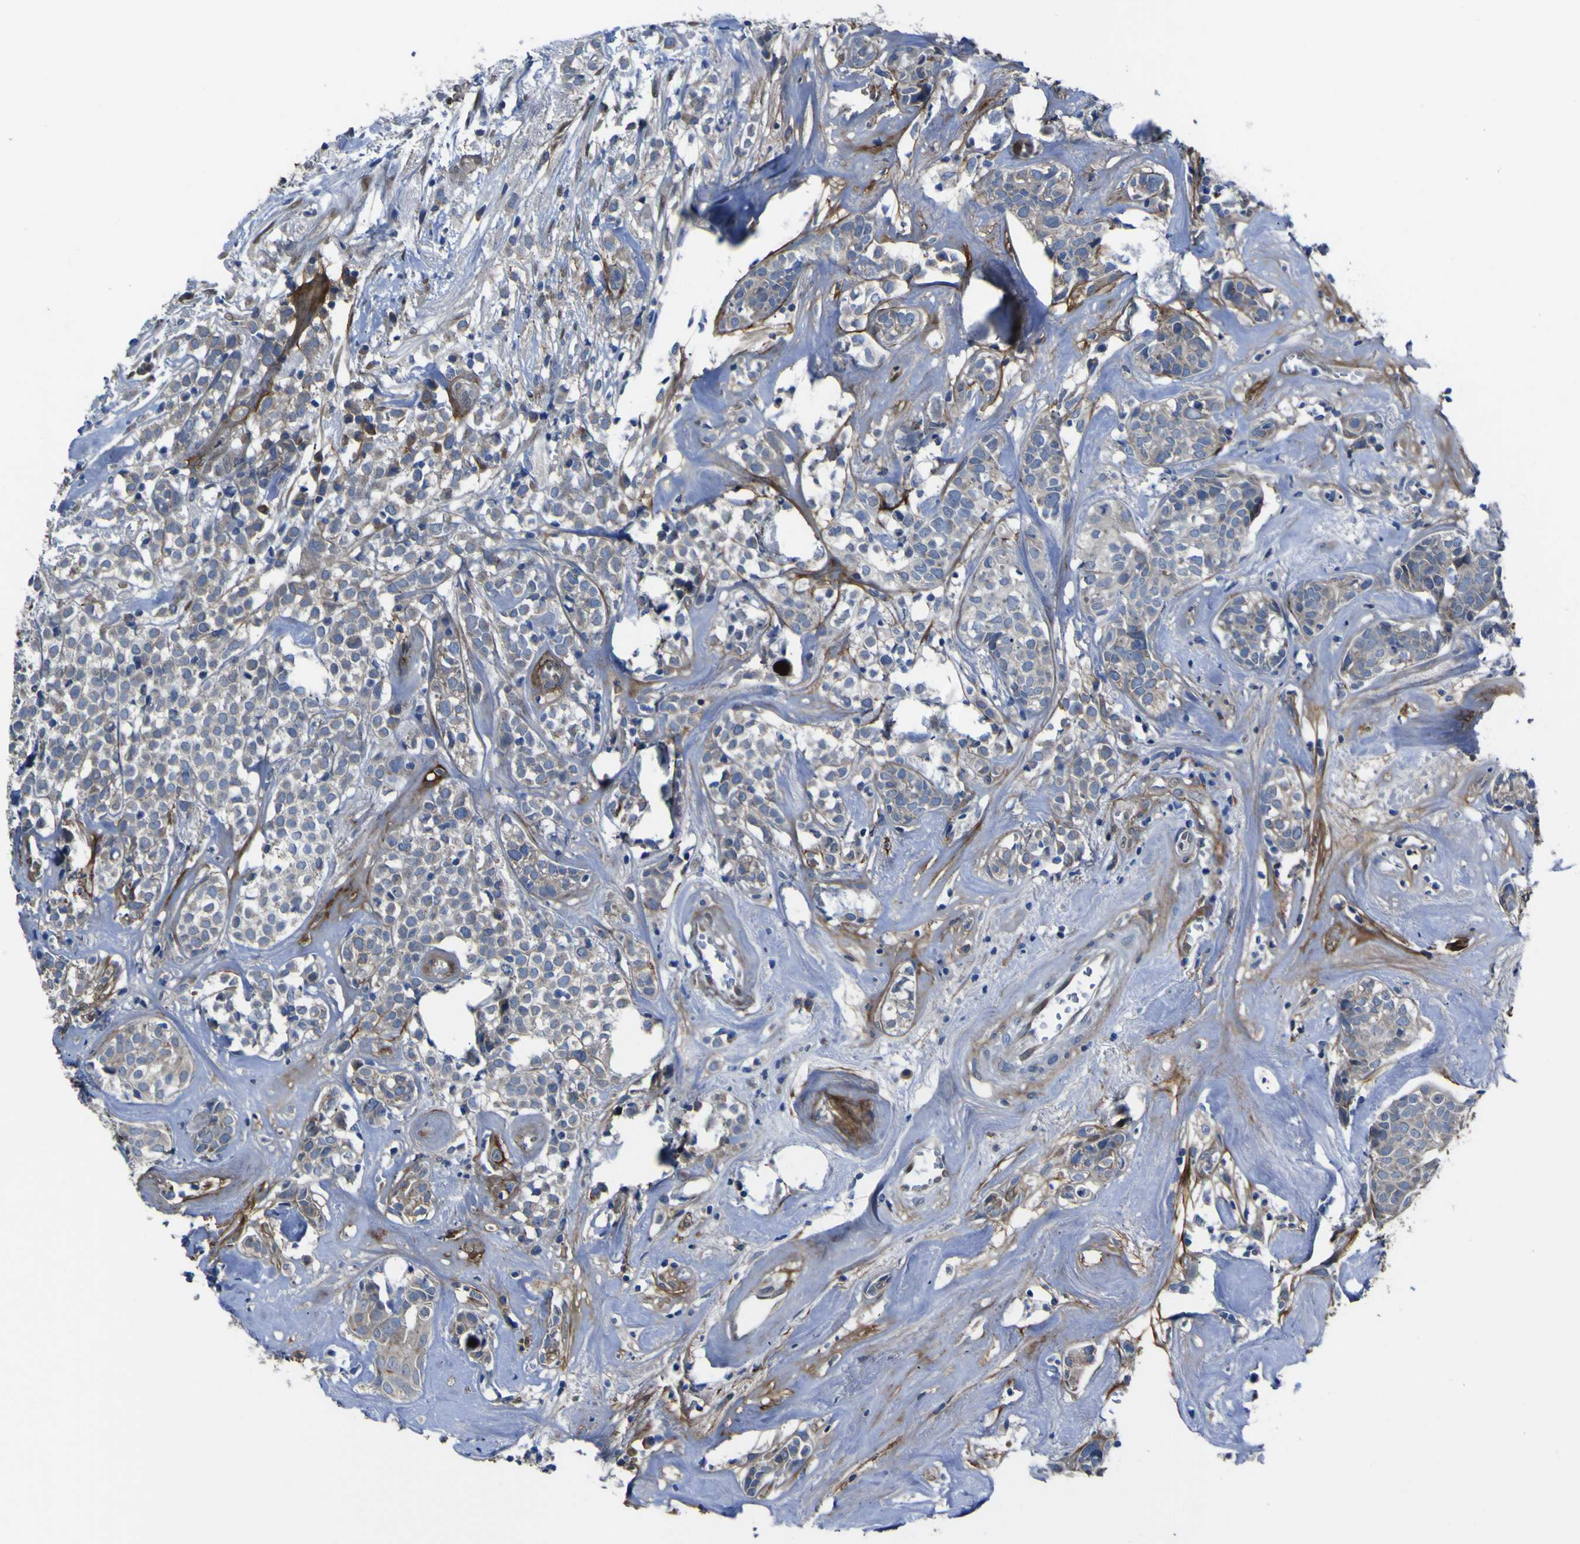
{"staining": {"intensity": "negative", "quantity": "none", "location": "none"}, "tissue": "head and neck cancer", "cell_type": "Tumor cells", "image_type": "cancer", "snomed": [{"axis": "morphology", "description": "Adenocarcinoma, NOS"}, {"axis": "topography", "description": "Salivary gland"}, {"axis": "topography", "description": "Head-Neck"}], "caption": "This micrograph is of head and neck adenocarcinoma stained with immunohistochemistry to label a protein in brown with the nuclei are counter-stained blue. There is no expression in tumor cells. Brightfield microscopy of immunohistochemistry stained with DAB (3,3'-diaminobenzidine) (brown) and hematoxylin (blue), captured at high magnification.", "gene": "LRRN1", "patient": {"sex": "female", "age": 65}}